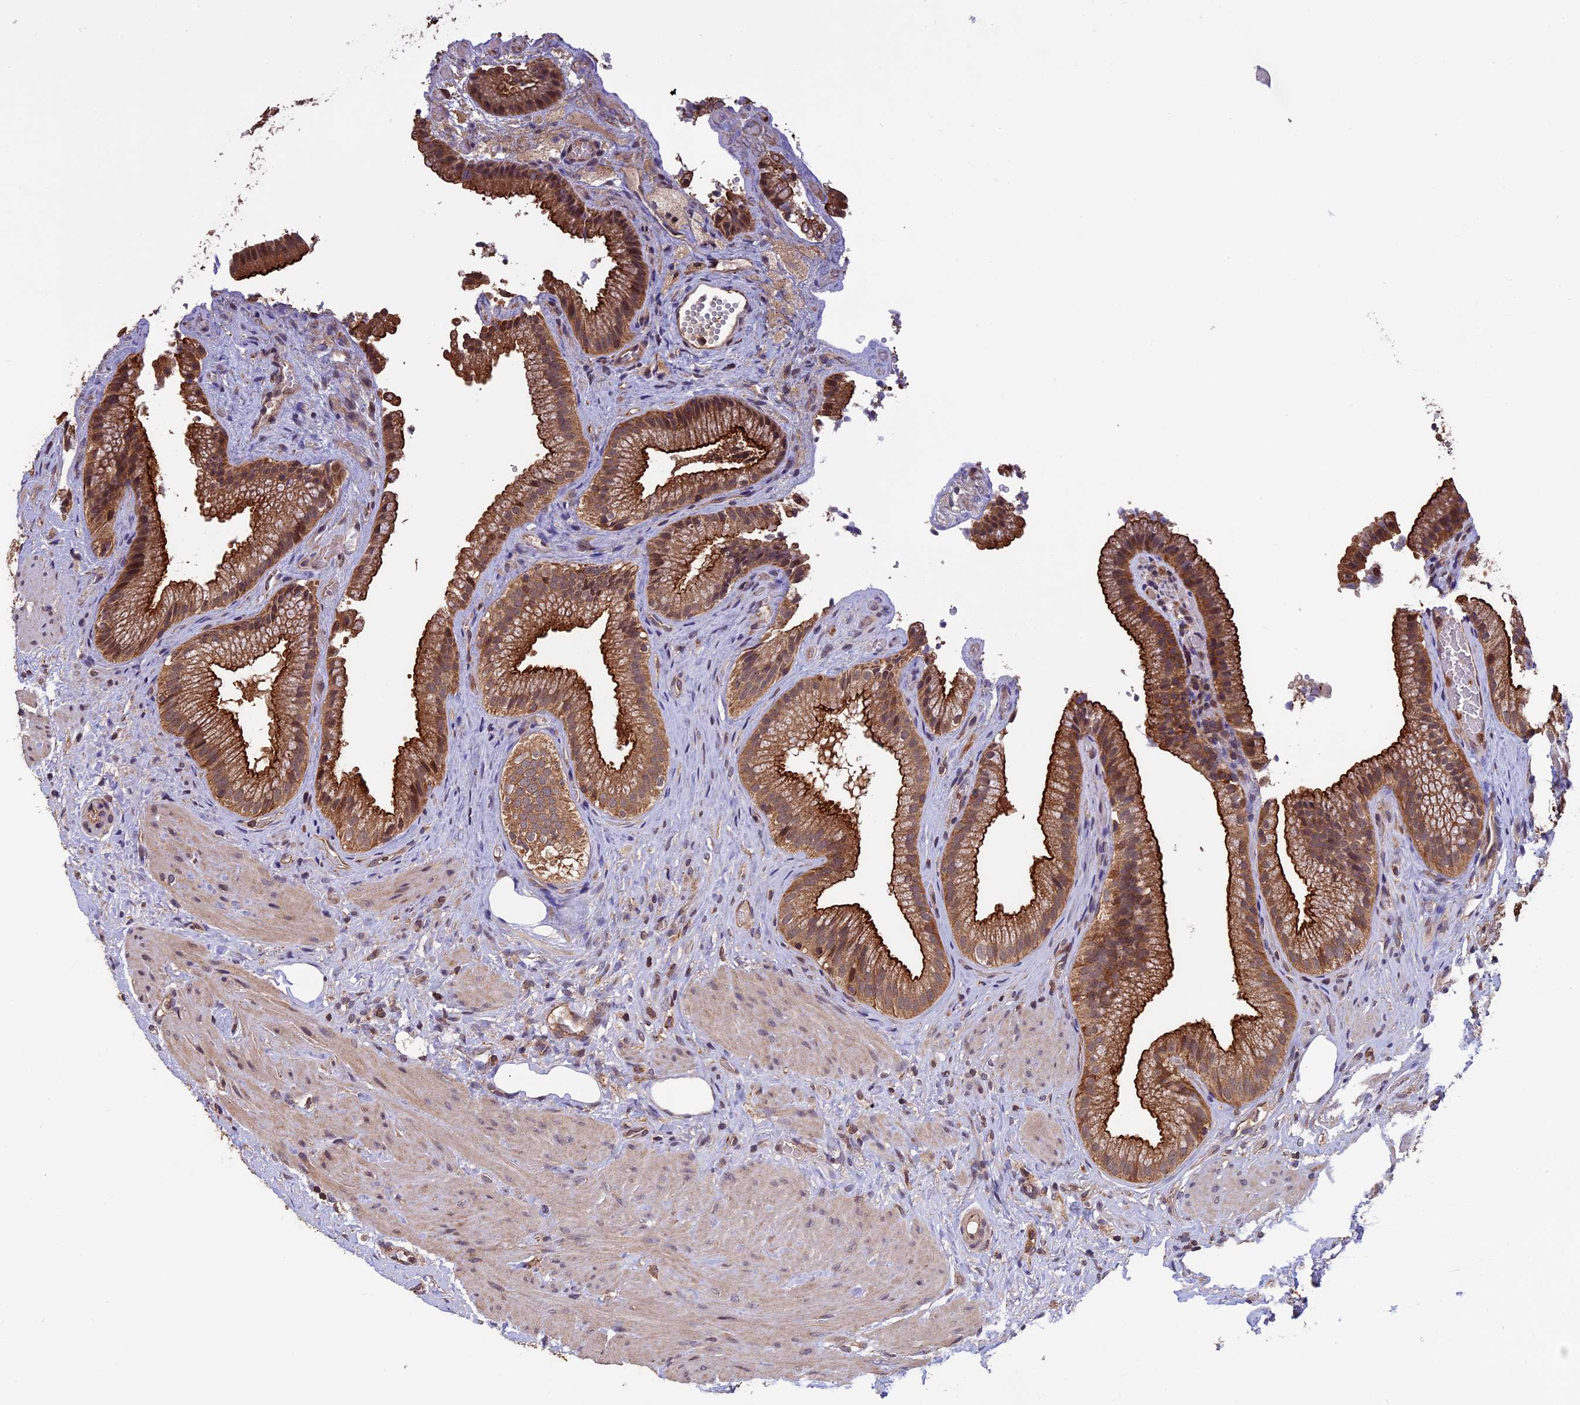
{"staining": {"intensity": "strong", "quantity": ">75%", "location": "cytoplasmic/membranous"}, "tissue": "gallbladder", "cell_type": "Glandular cells", "image_type": "normal", "snomed": [{"axis": "morphology", "description": "Normal tissue, NOS"}, {"axis": "morphology", "description": "Inflammation, NOS"}, {"axis": "topography", "description": "Gallbladder"}], "caption": "Protein positivity by immunohistochemistry demonstrates strong cytoplasmic/membranous staining in about >75% of glandular cells in unremarkable gallbladder. The protein is shown in brown color, while the nuclei are stained blue.", "gene": "PKD2L2", "patient": {"sex": "male", "age": 51}}